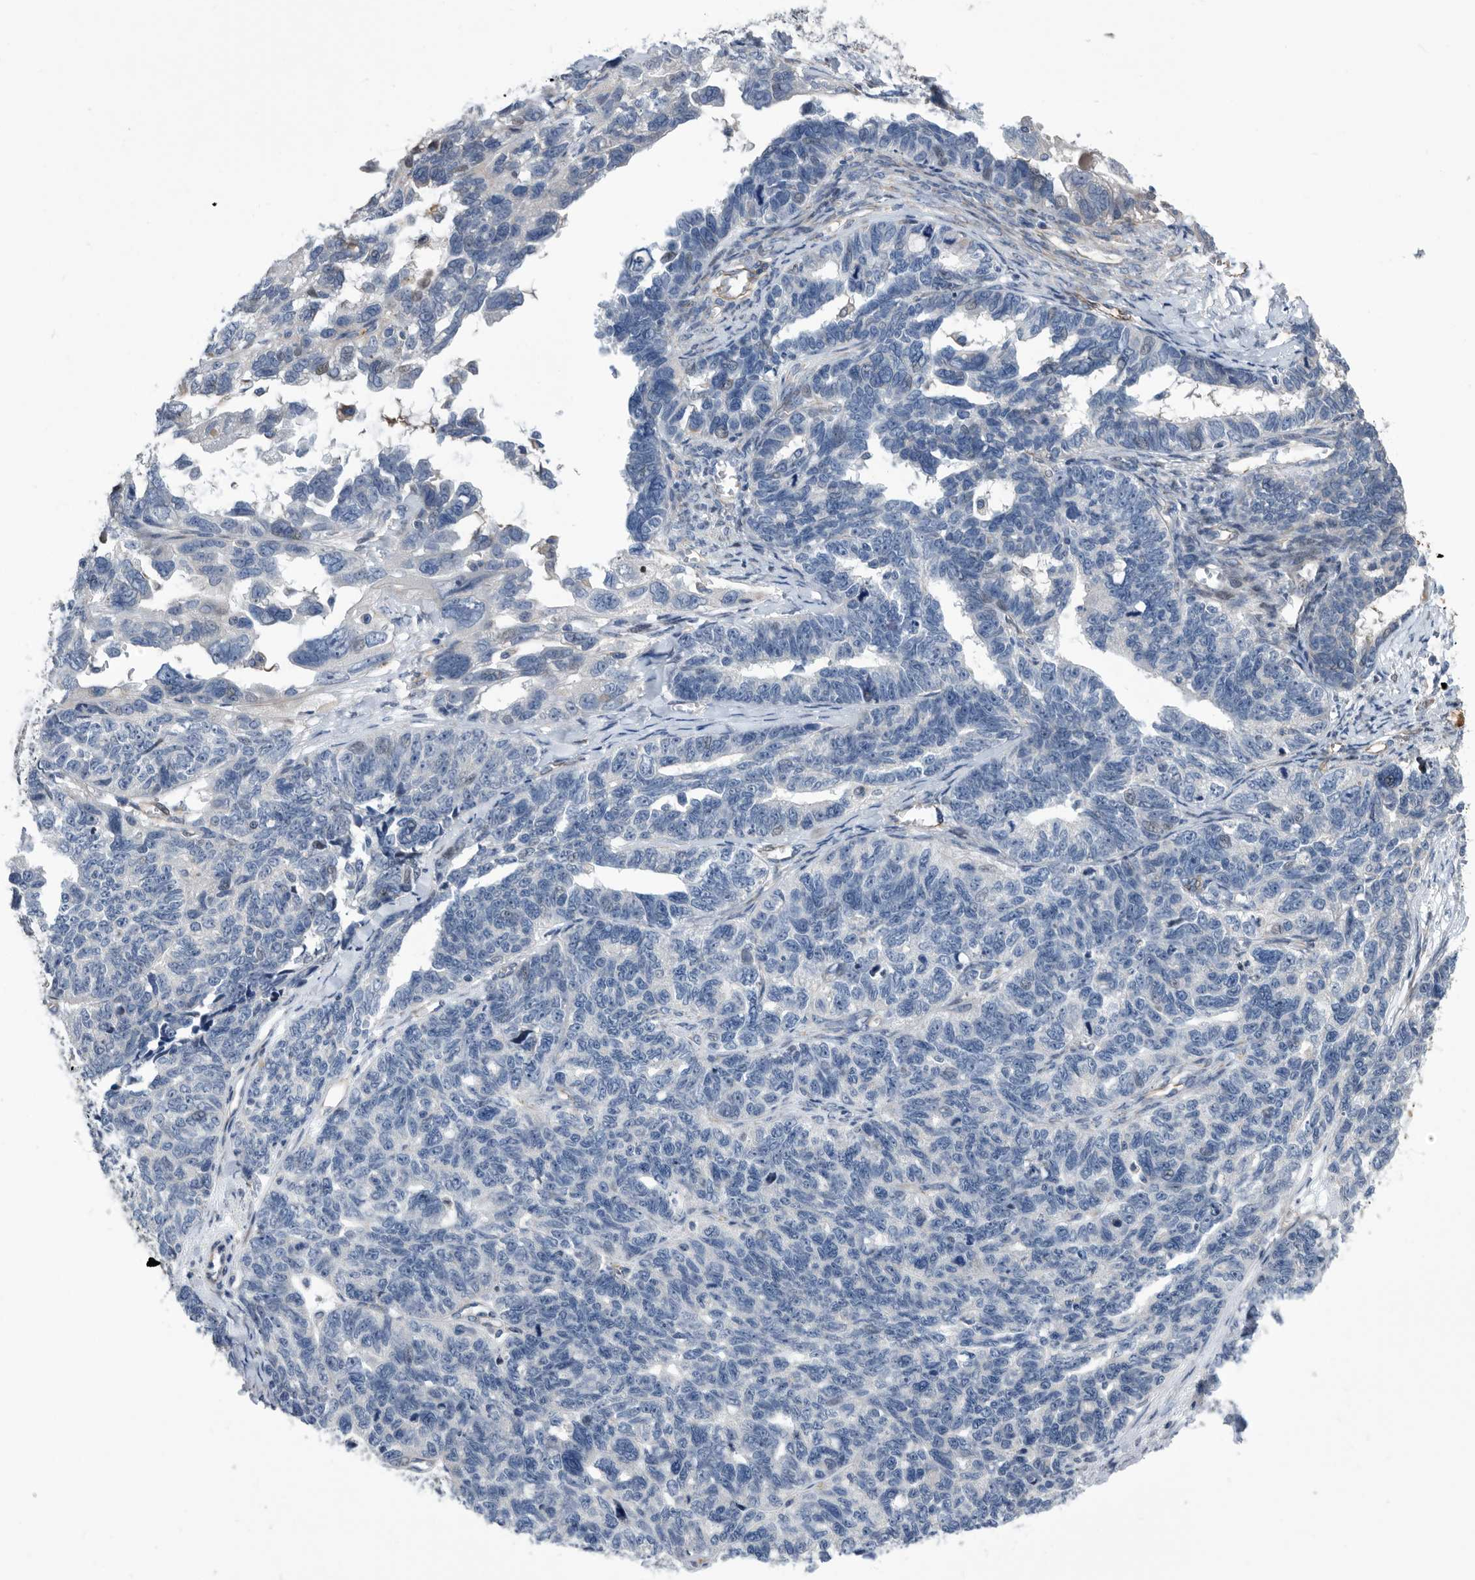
{"staining": {"intensity": "moderate", "quantity": "<25%", "location": "cytoplasmic/membranous"}, "tissue": "ovarian cancer", "cell_type": "Tumor cells", "image_type": "cancer", "snomed": [{"axis": "morphology", "description": "Cystadenocarcinoma, serous, NOS"}, {"axis": "topography", "description": "Ovary"}], "caption": "IHC of human ovarian serous cystadenocarcinoma exhibits low levels of moderate cytoplasmic/membranous expression in about <25% of tumor cells. (brown staining indicates protein expression, while blue staining denotes nuclei).", "gene": "SERINC2", "patient": {"sex": "female", "age": 79}}